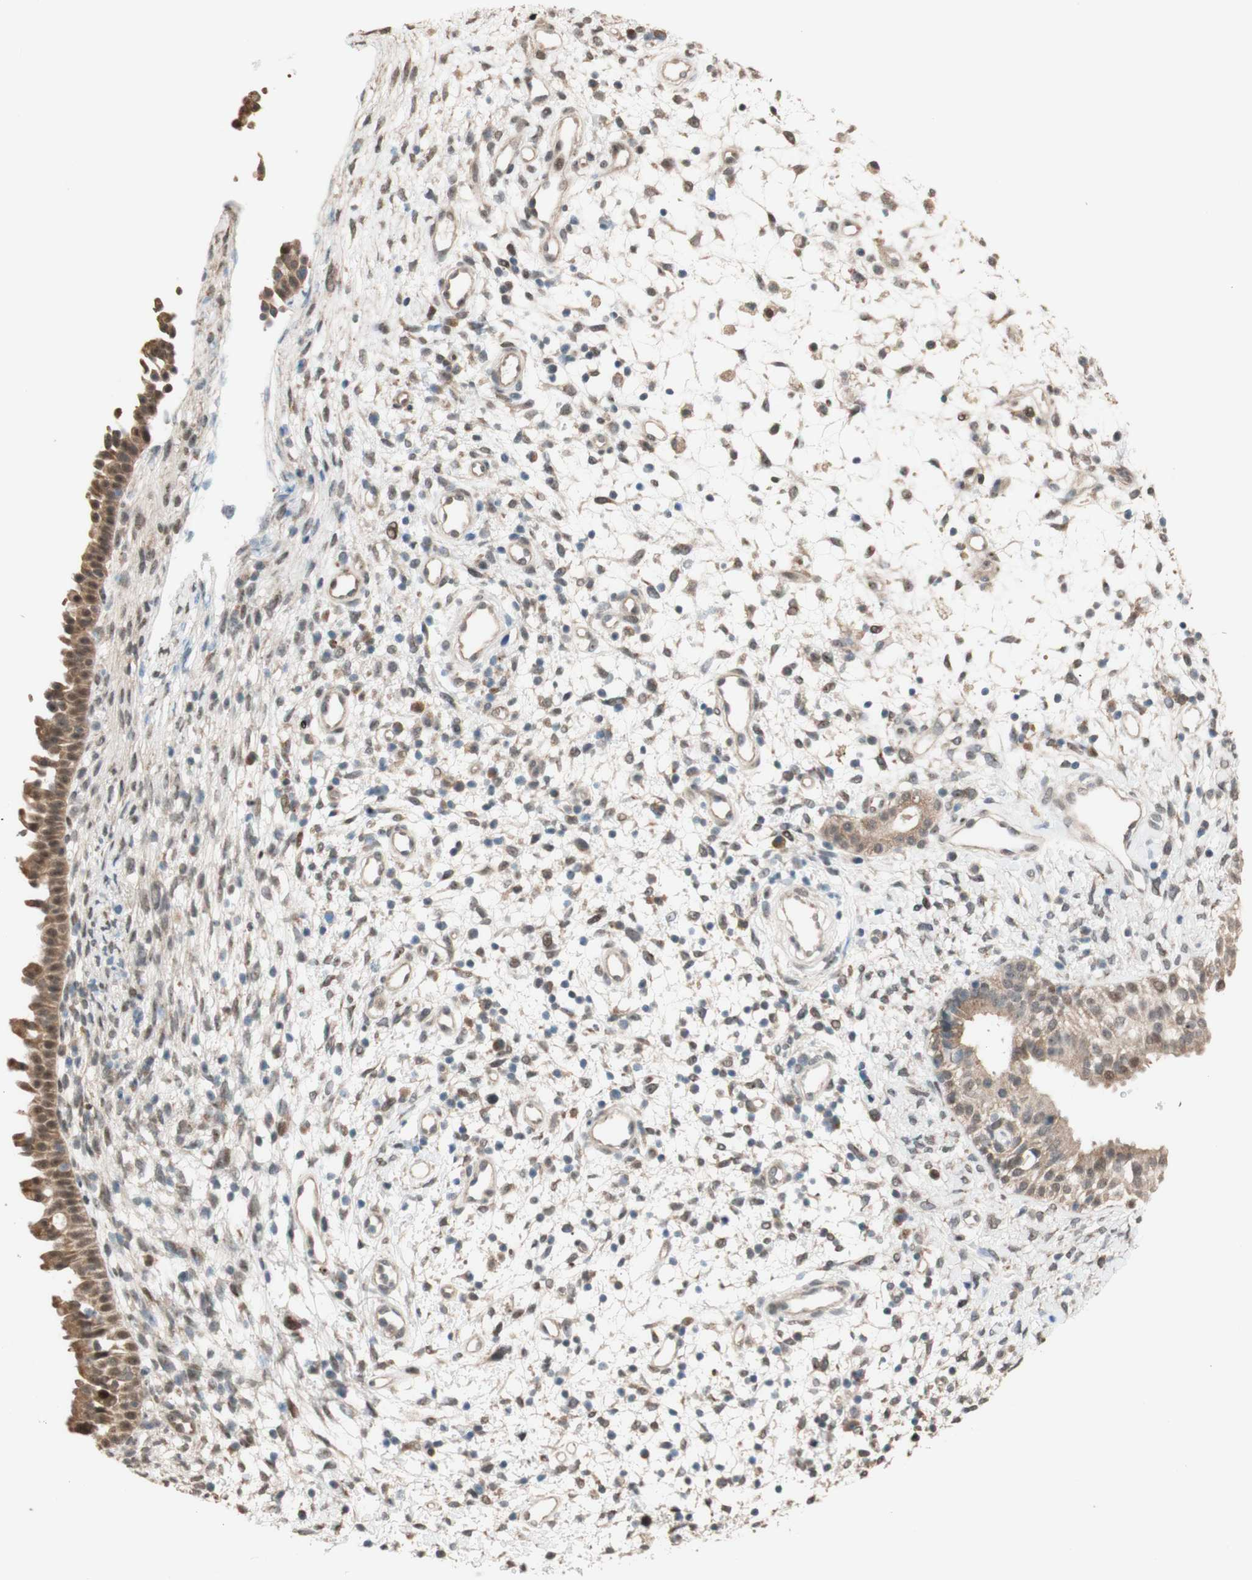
{"staining": {"intensity": "strong", "quantity": ">75%", "location": "cytoplasmic/membranous,nuclear"}, "tissue": "nasopharynx", "cell_type": "Respiratory epithelial cells", "image_type": "normal", "snomed": [{"axis": "morphology", "description": "Normal tissue, NOS"}, {"axis": "topography", "description": "Nasopharynx"}], "caption": "Unremarkable nasopharynx displays strong cytoplasmic/membranous,nuclear positivity in approximately >75% of respiratory epithelial cells, visualized by immunohistochemistry.", "gene": "CCNC", "patient": {"sex": "male", "age": 22}}